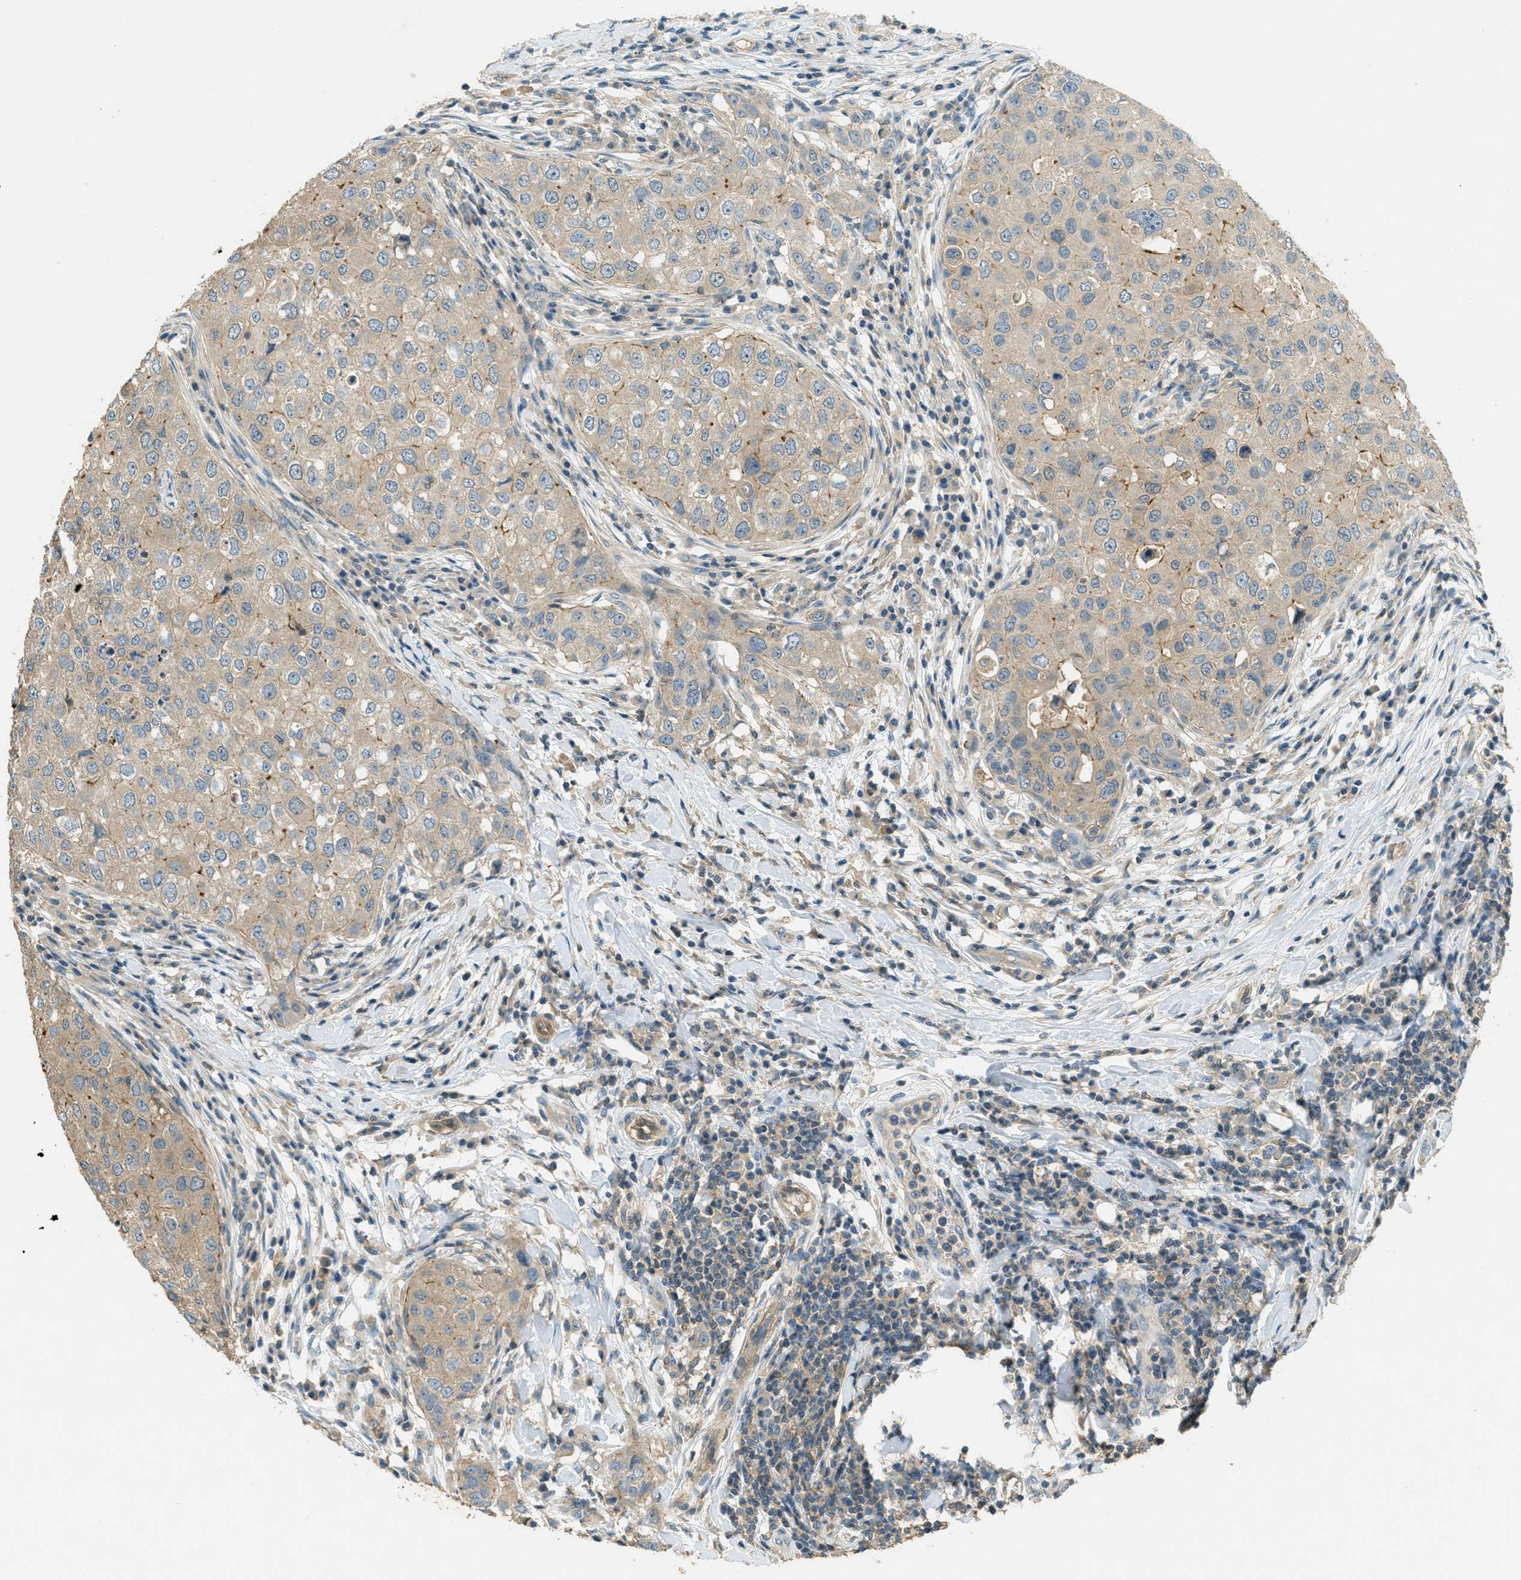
{"staining": {"intensity": "weak", "quantity": ">75%", "location": "cytoplasmic/membranous"}, "tissue": "breast cancer", "cell_type": "Tumor cells", "image_type": "cancer", "snomed": [{"axis": "morphology", "description": "Duct carcinoma"}, {"axis": "topography", "description": "Breast"}], "caption": "Immunohistochemical staining of human infiltrating ductal carcinoma (breast) demonstrates low levels of weak cytoplasmic/membranous protein staining in about >75% of tumor cells. (Stains: DAB (3,3'-diaminobenzidine) in brown, nuclei in blue, Microscopy: brightfield microscopy at high magnification).", "gene": "NUDT4", "patient": {"sex": "female", "age": 27}}